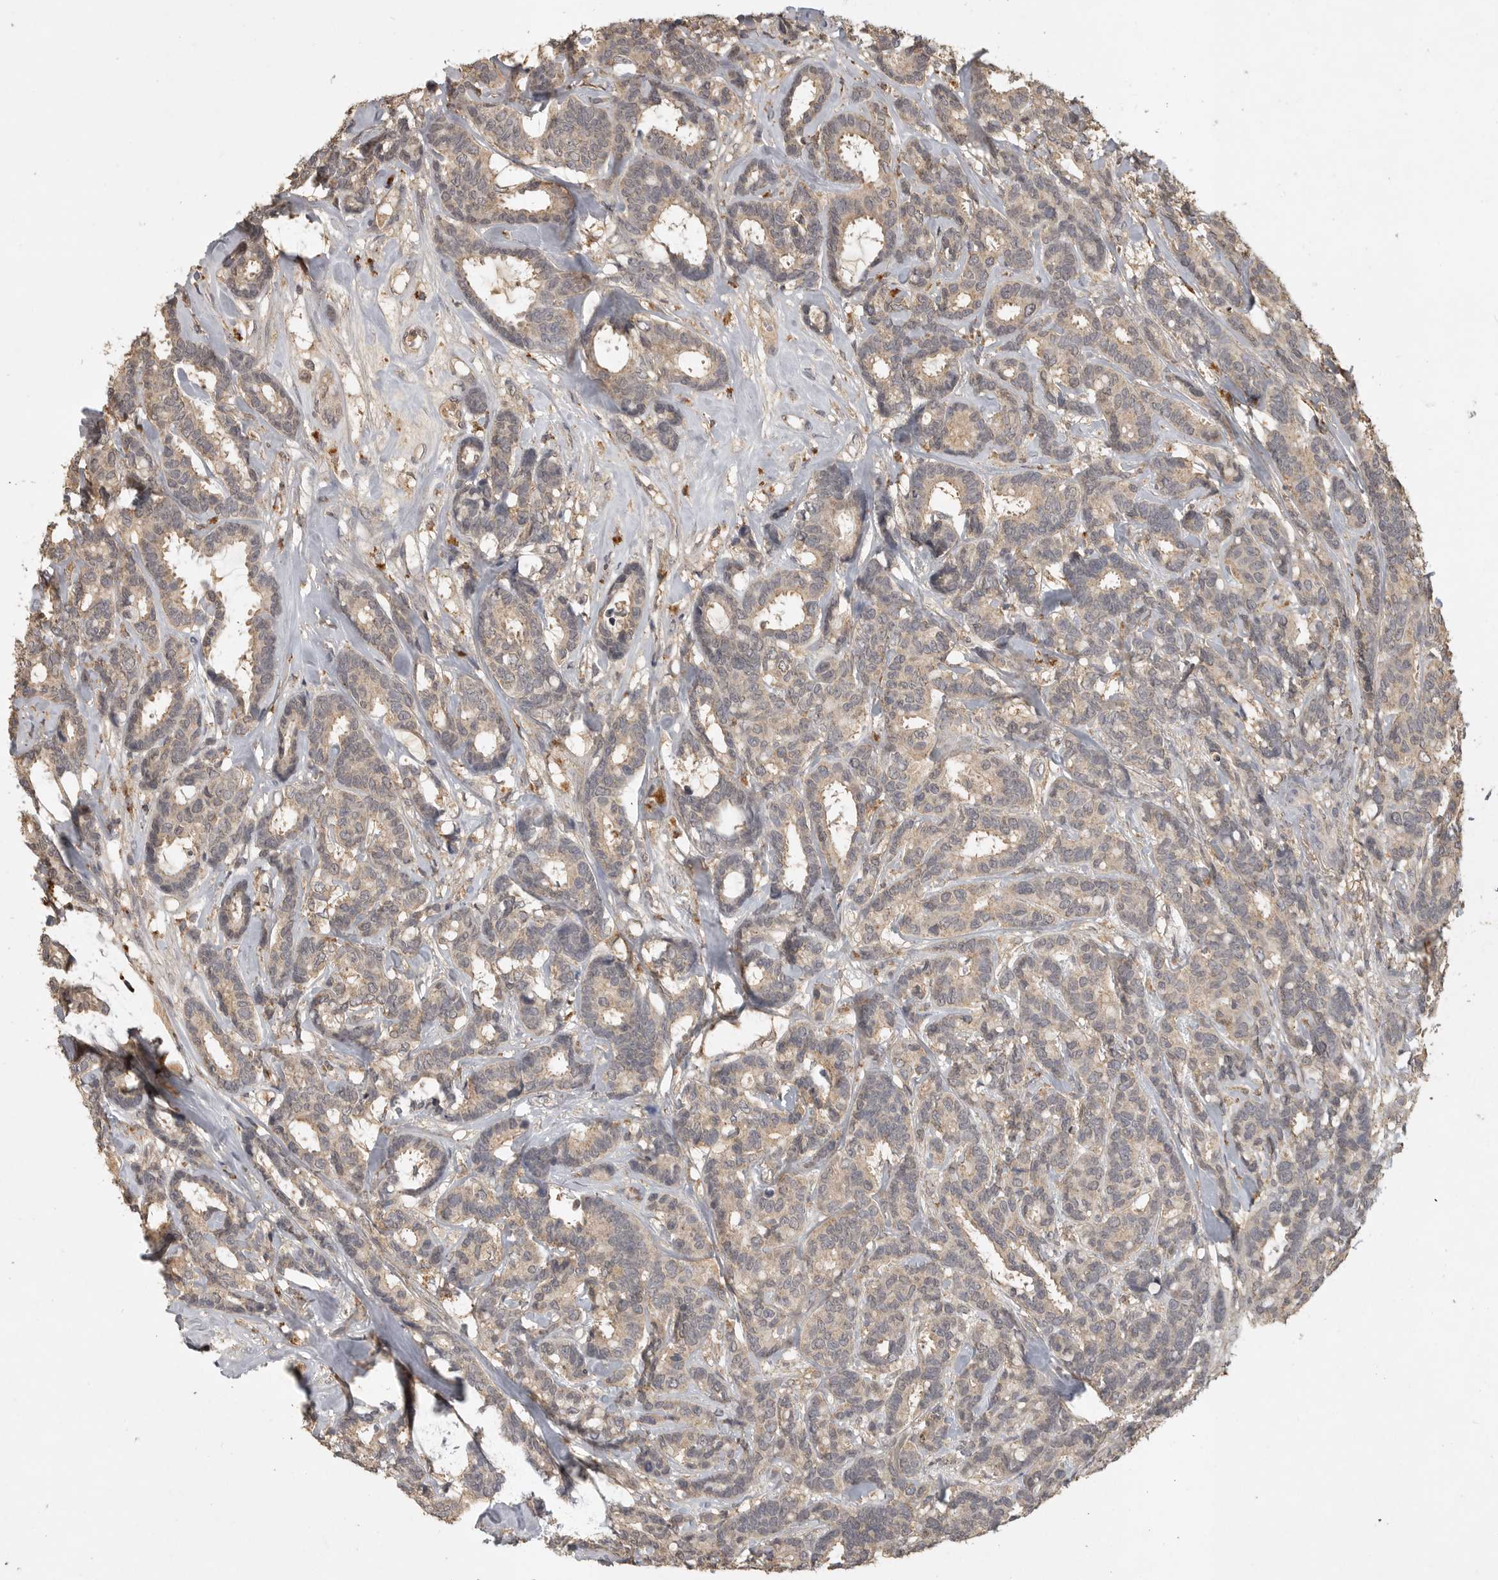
{"staining": {"intensity": "weak", "quantity": ">75%", "location": "cytoplasmic/membranous"}, "tissue": "breast cancer", "cell_type": "Tumor cells", "image_type": "cancer", "snomed": [{"axis": "morphology", "description": "Duct carcinoma"}, {"axis": "topography", "description": "Breast"}], "caption": "Weak cytoplasmic/membranous positivity for a protein is appreciated in about >75% of tumor cells of breast invasive ductal carcinoma using immunohistochemistry (IHC).", "gene": "ADAMTS4", "patient": {"sex": "female", "age": 87}}